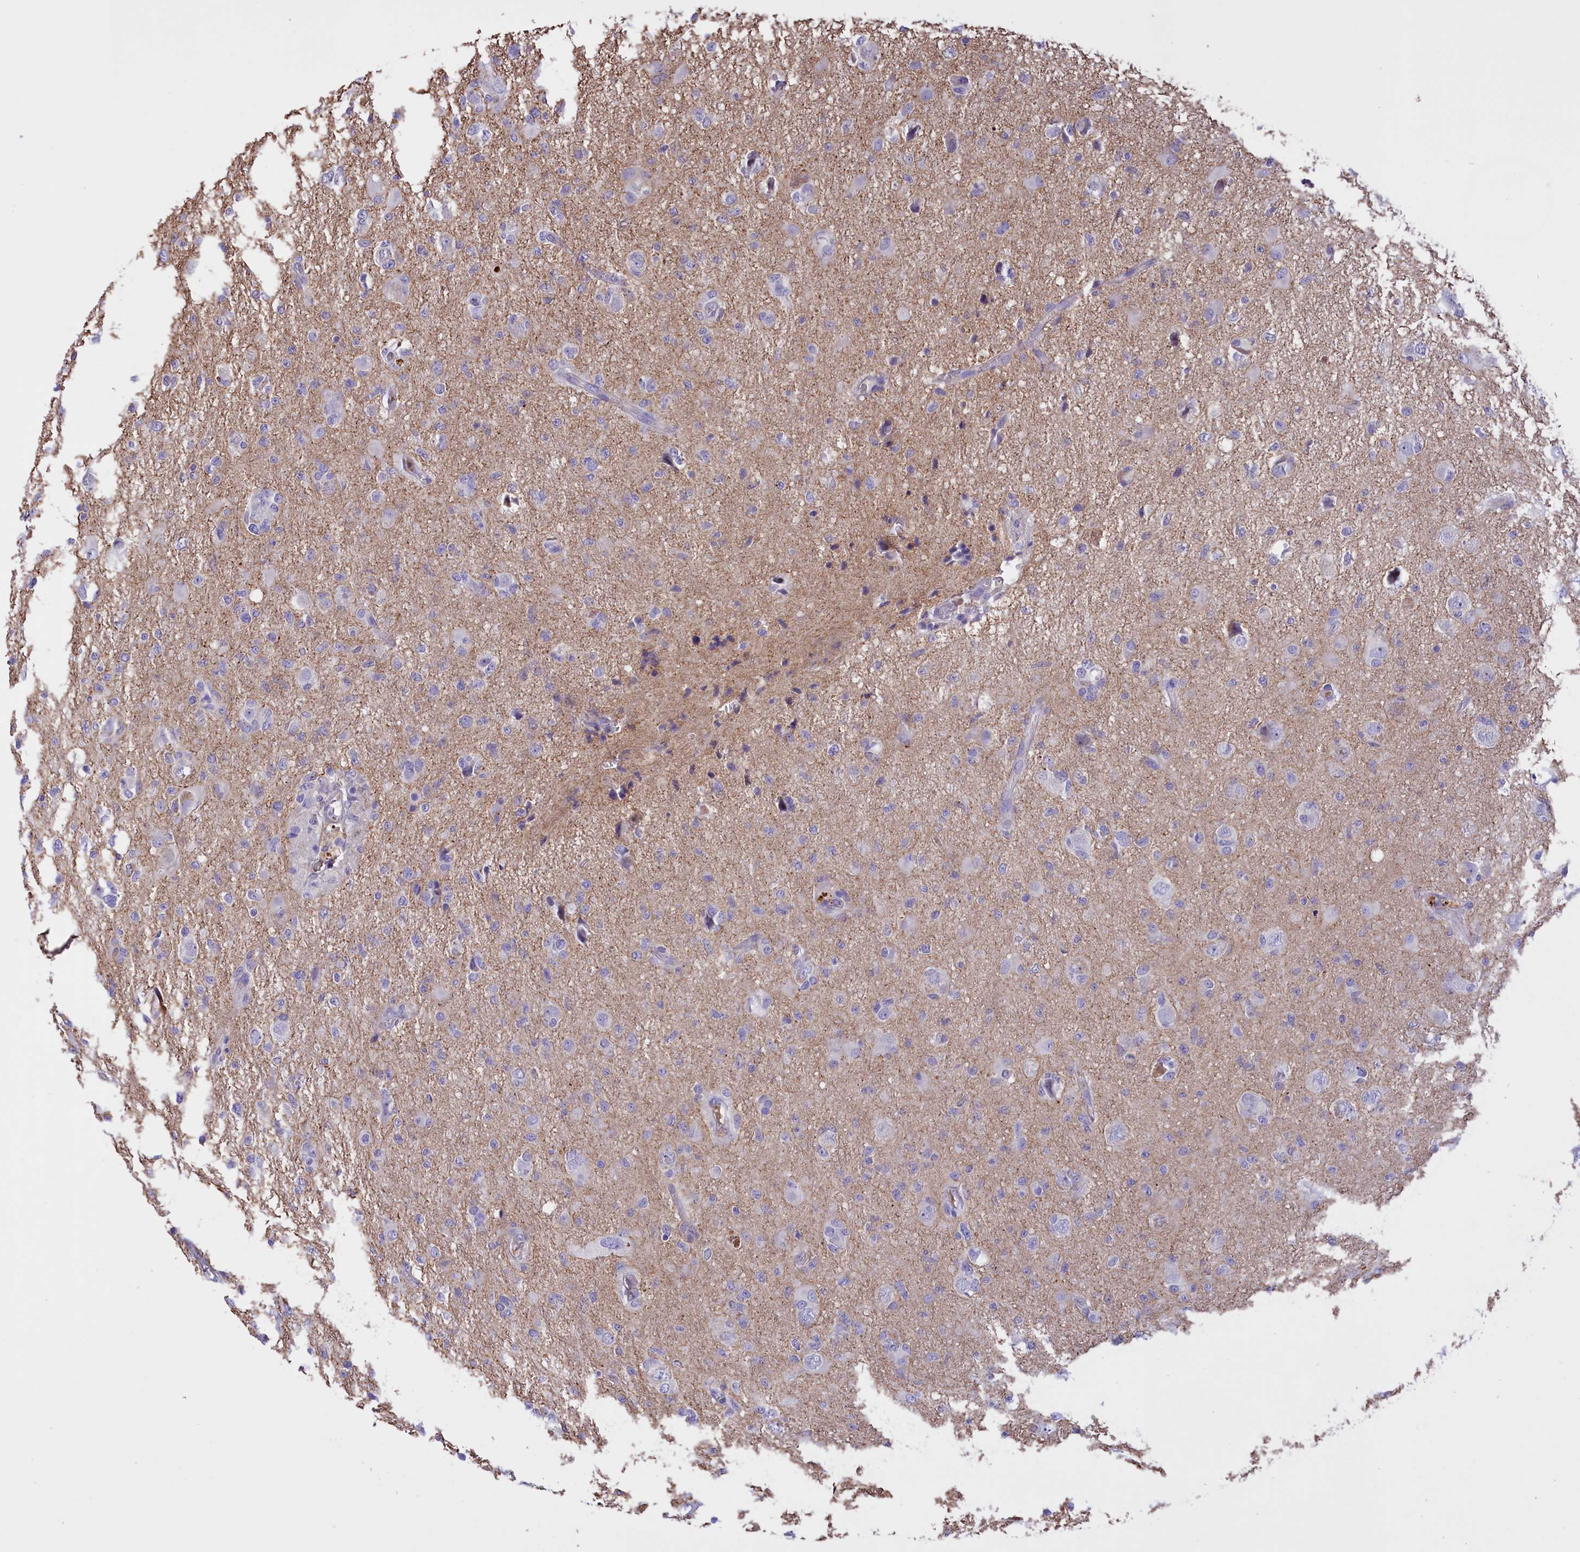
{"staining": {"intensity": "negative", "quantity": "none", "location": "none"}, "tissue": "glioma", "cell_type": "Tumor cells", "image_type": "cancer", "snomed": [{"axis": "morphology", "description": "Glioma, malignant, High grade"}, {"axis": "topography", "description": "Brain"}], "caption": "Malignant glioma (high-grade) was stained to show a protein in brown. There is no significant expression in tumor cells.", "gene": "FAM149B1", "patient": {"sex": "female", "age": 57}}